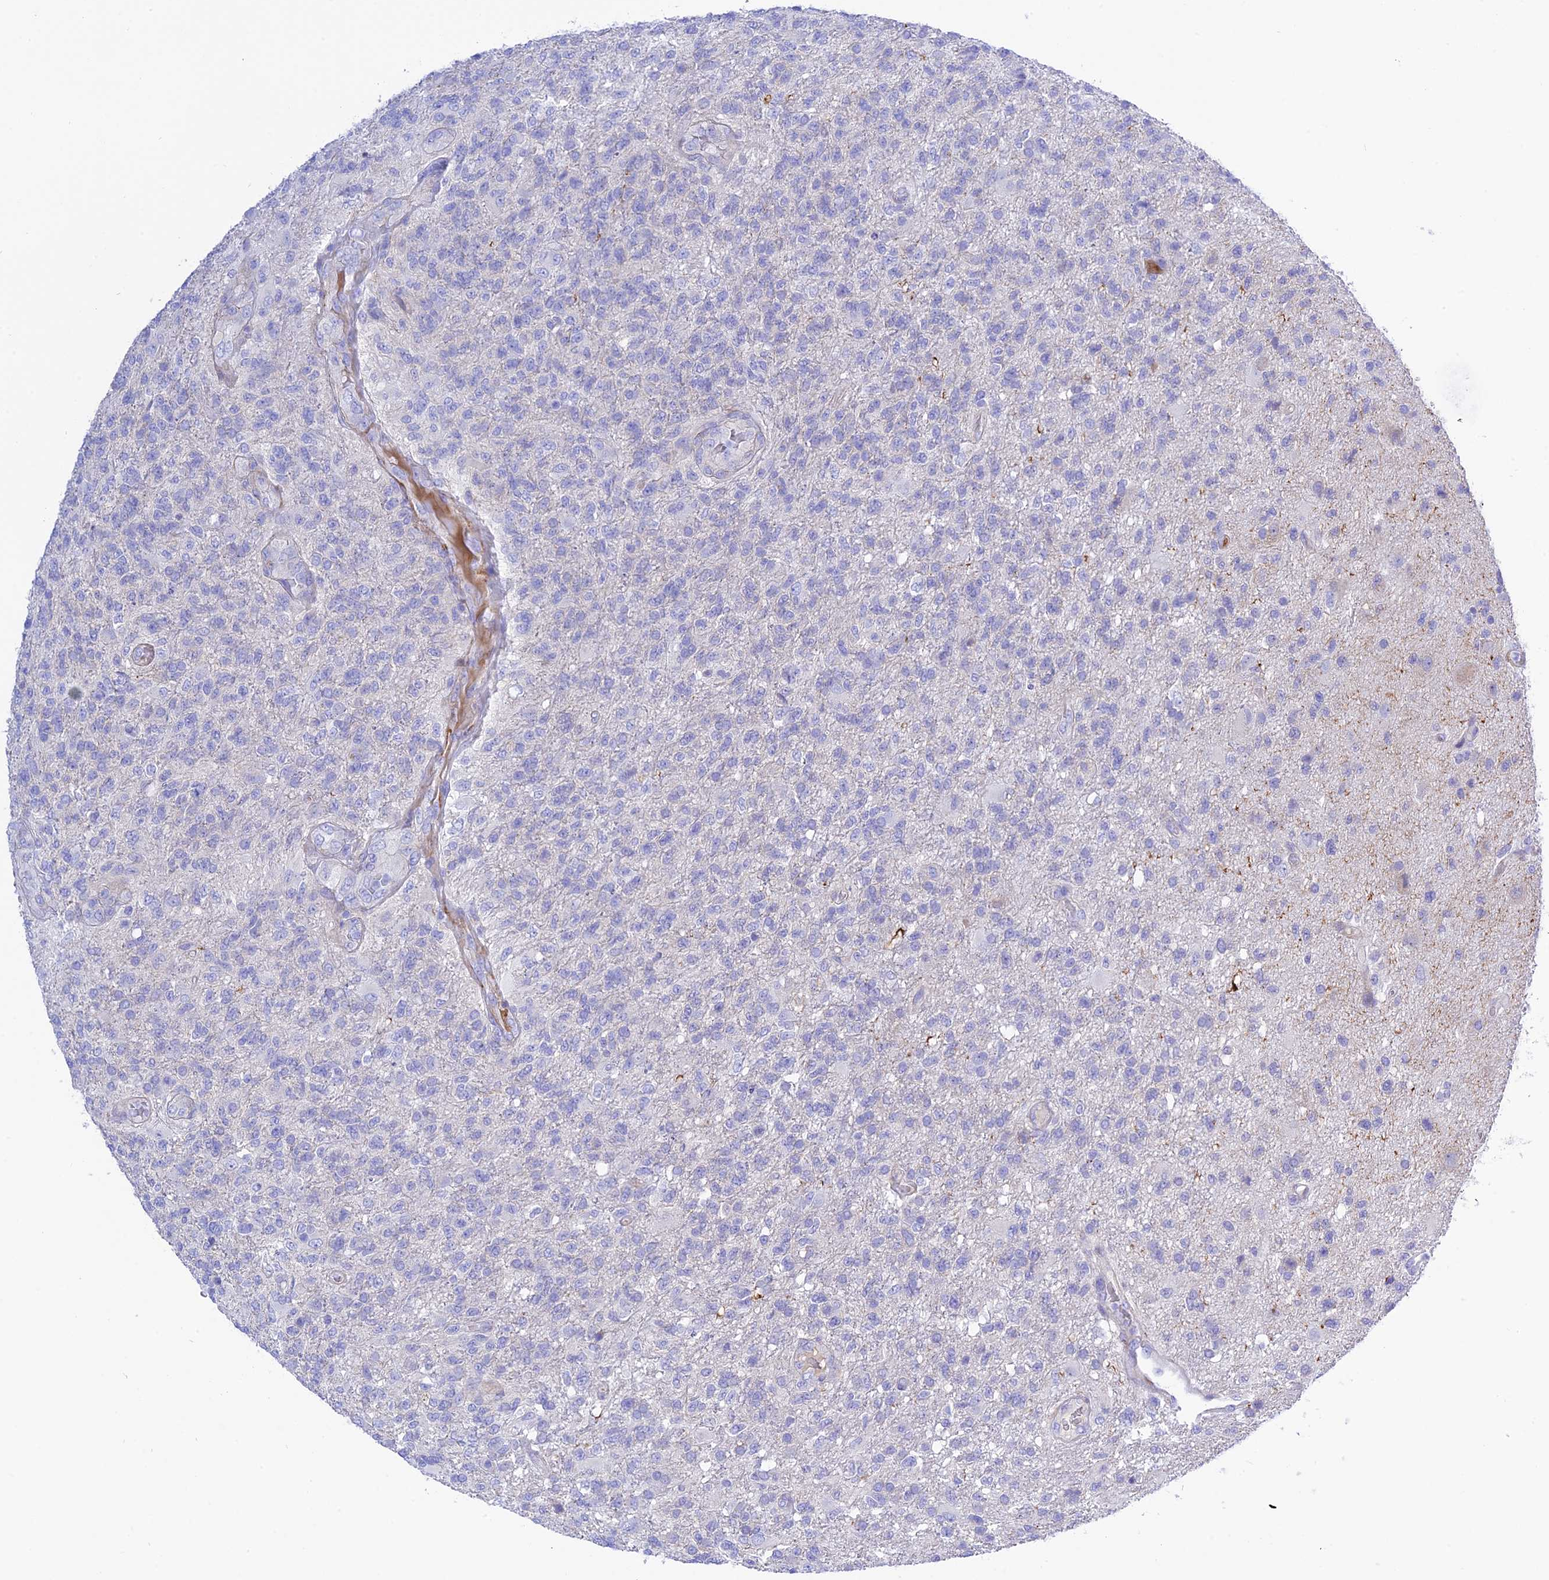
{"staining": {"intensity": "negative", "quantity": "none", "location": "none"}, "tissue": "glioma", "cell_type": "Tumor cells", "image_type": "cancer", "snomed": [{"axis": "morphology", "description": "Glioma, malignant, High grade"}, {"axis": "topography", "description": "Brain"}], "caption": "Immunohistochemical staining of high-grade glioma (malignant) demonstrates no significant staining in tumor cells.", "gene": "FRA10AC1", "patient": {"sex": "male", "age": 56}}